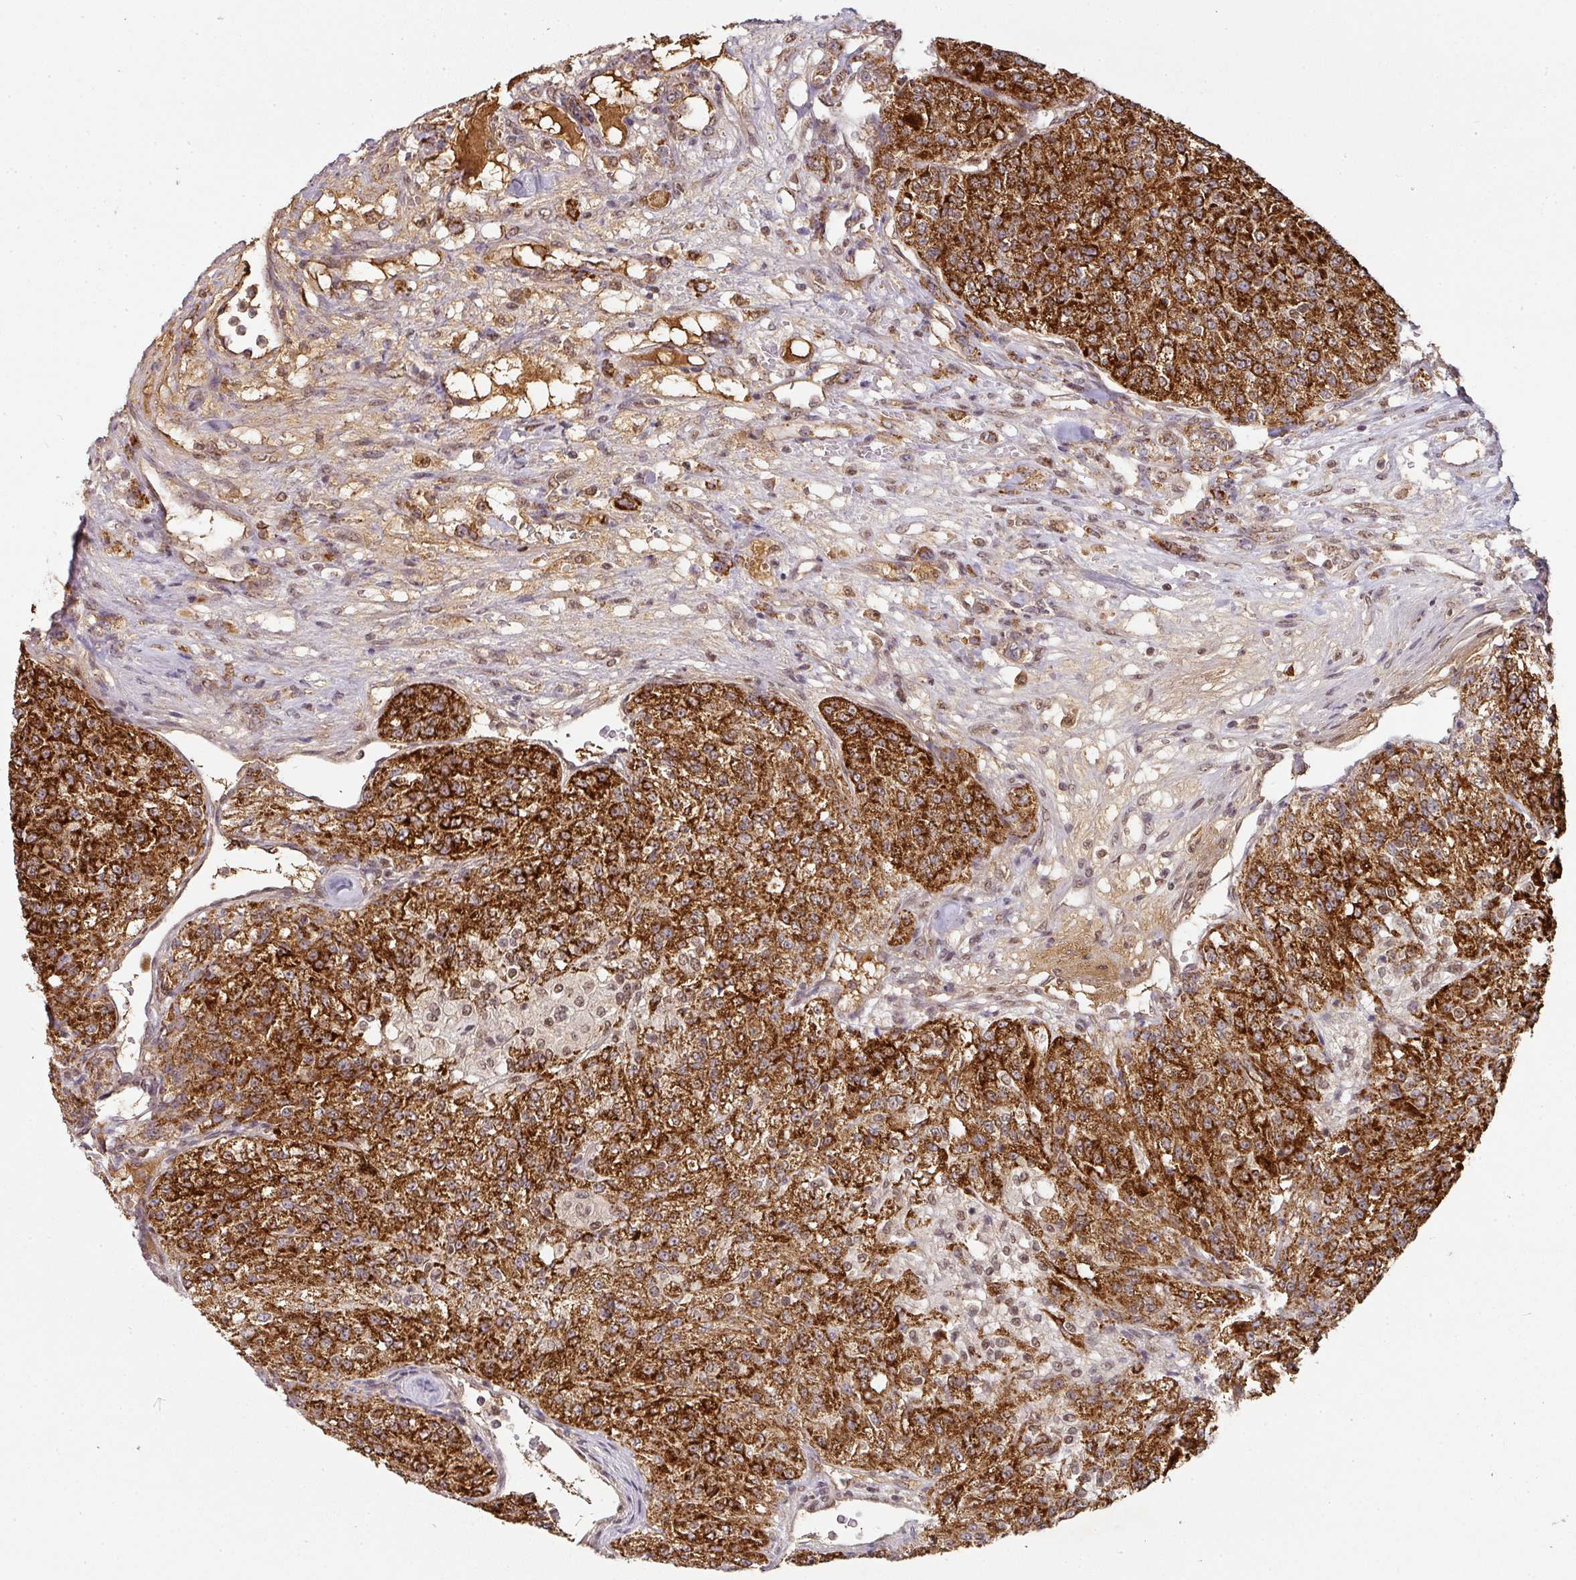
{"staining": {"intensity": "strong", "quantity": ">75%", "location": "cytoplasmic/membranous"}, "tissue": "renal cancer", "cell_type": "Tumor cells", "image_type": "cancer", "snomed": [{"axis": "morphology", "description": "Adenocarcinoma, NOS"}, {"axis": "topography", "description": "Kidney"}], "caption": "Immunohistochemical staining of human renal cancer (adenocarcinoma) exhibits high levels of strong cytoplasmic/membranous positivity in about >75% of tumor cells.", "gene": "RANBP9", "patient": {"sex": "female", "age": 63}}